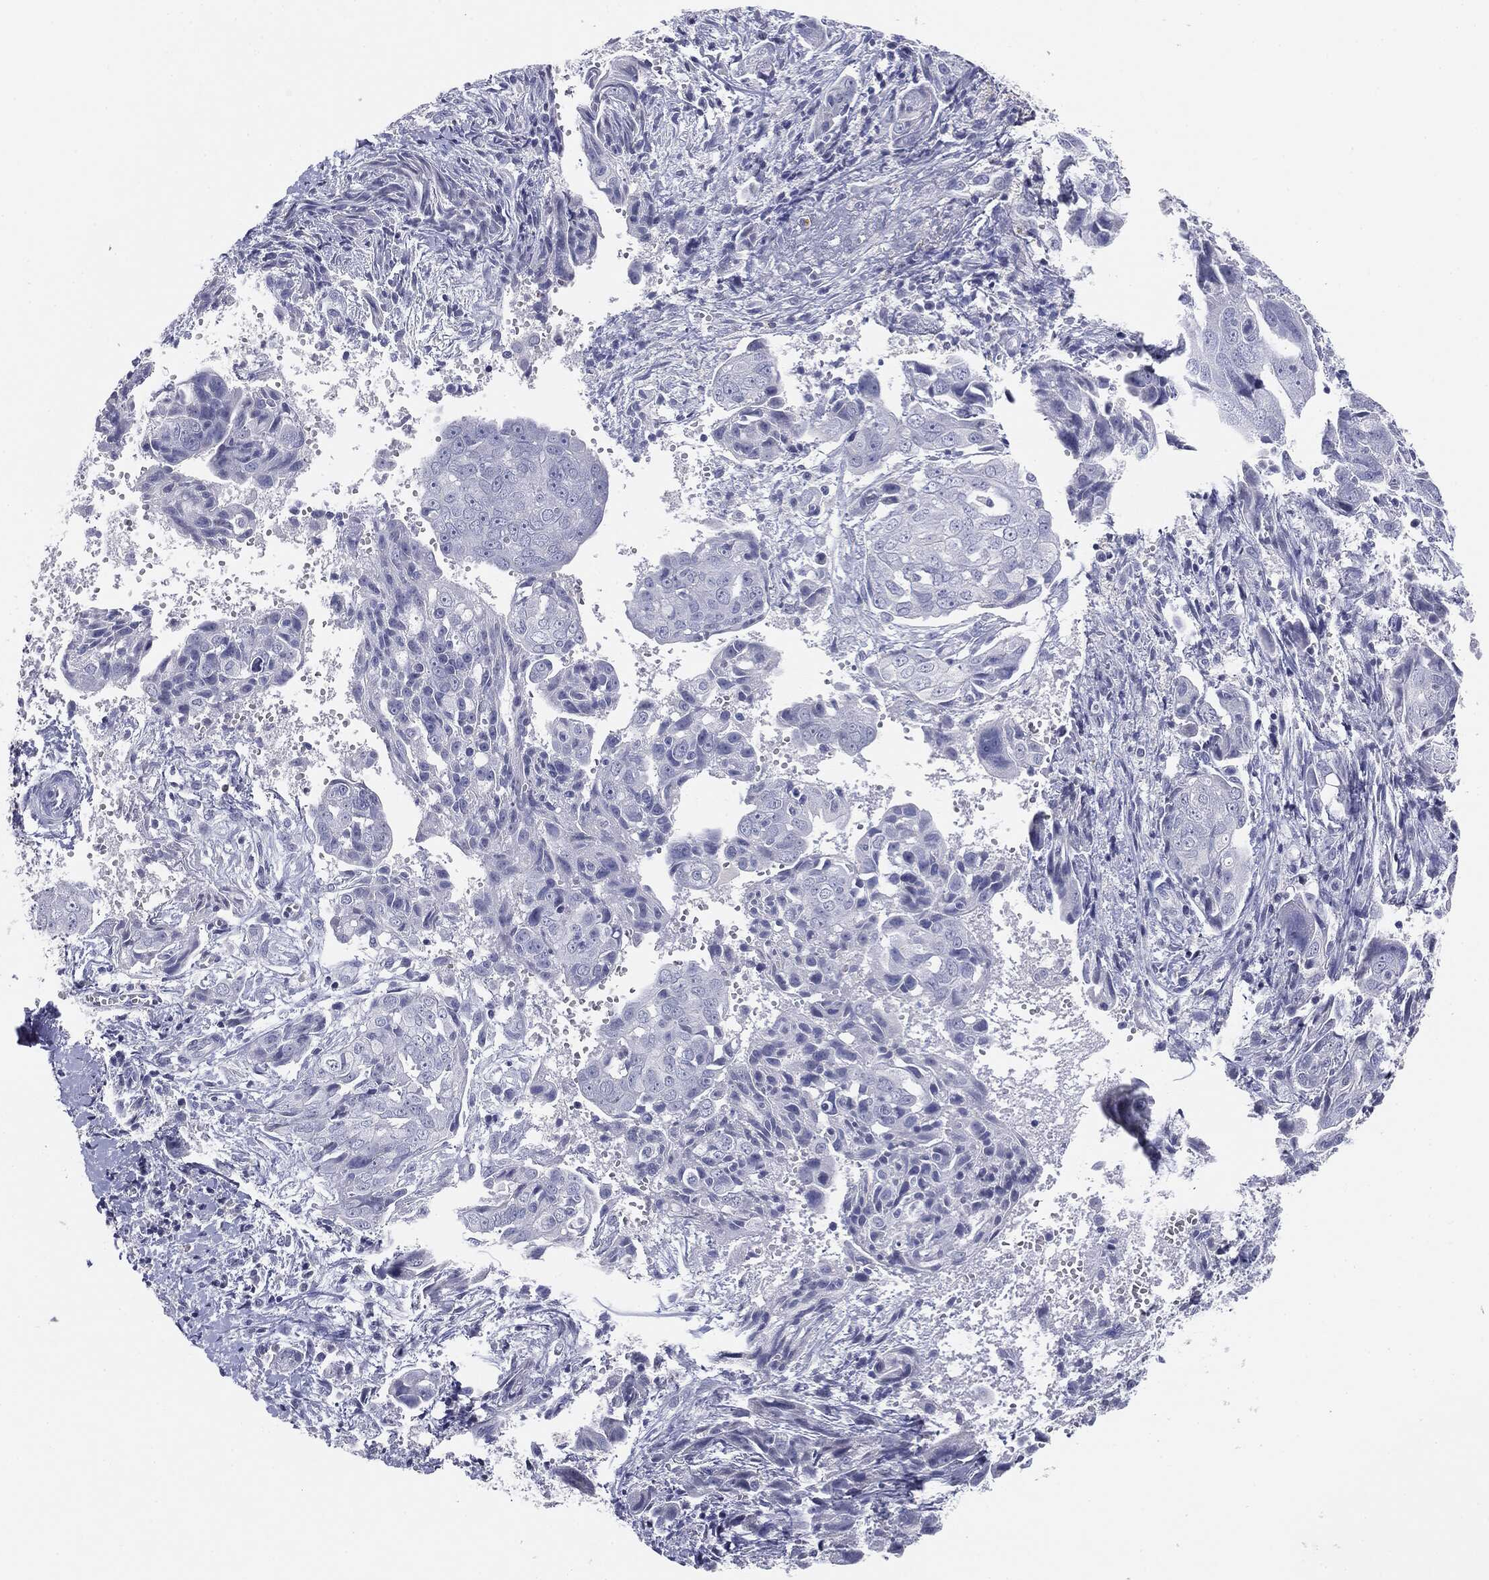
{"staining": {"intensity": "negative", "quantity": "none", "location": "none"}, "tissue": "ovarian cancer", "cell_type": "Tumor cells", "image_type": "cancer", "snomed": [{"axis": "morphology", "description": "Carcinoma, endometroid"}, {"axis": "topography", "description": "Ovary"}], "caption": "Immunohistochemistry (IHC) micrograph of ovarian cancer stained for a protein (brown), which displays no staining in tumor cells.", "gene": "SERPINB4", "patient": {"sex": "female", "age": 70}}